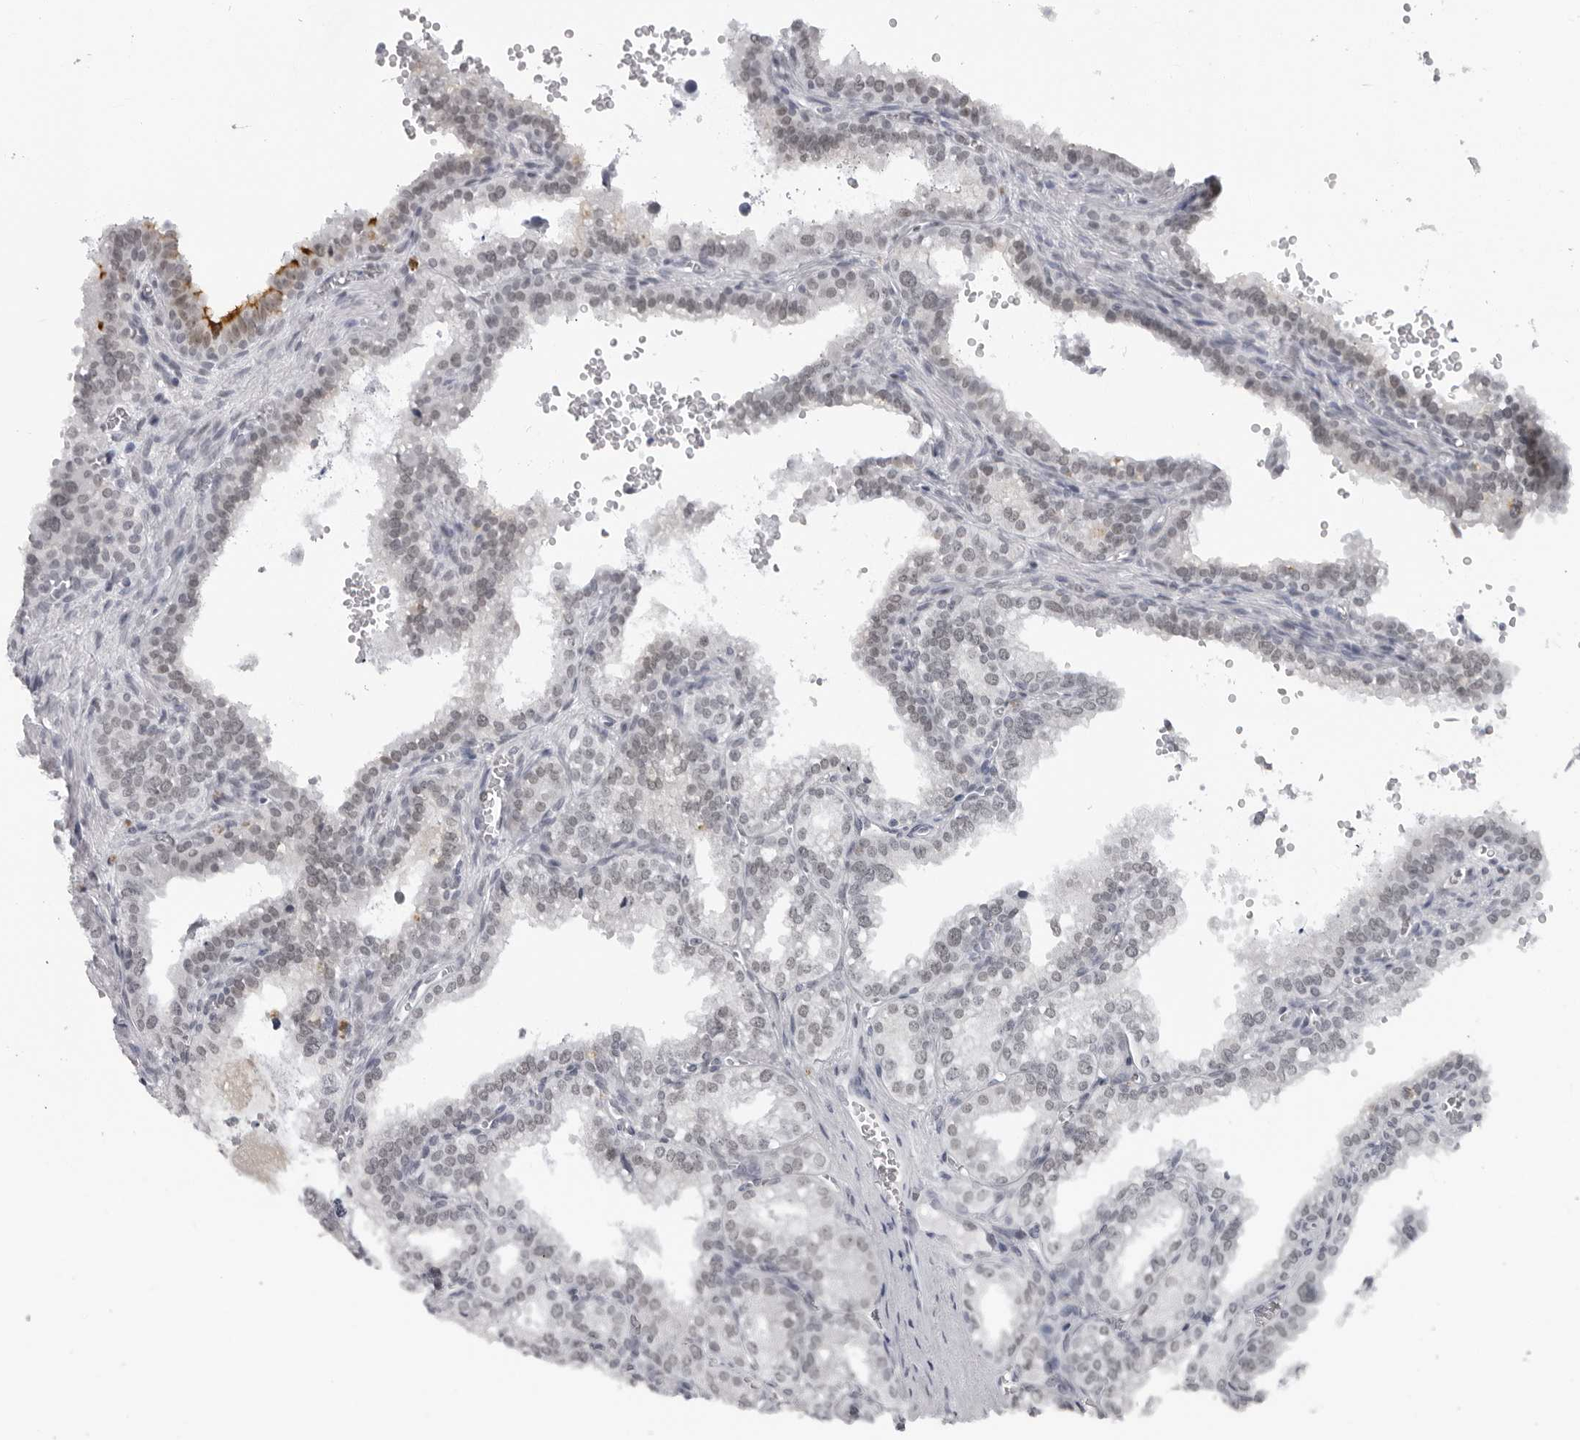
{"staining": {"intensity": "weak", "quantity": "25%-75%", "location": "nuclear"}, "tissue": "seminal vesicle", "cell_type": "Glandular cells", "image_type": "normal", "snomed": [{"axis": "morphology", "description": "Normal tissue, NOS"}, {"axis": "topography", "description": "Prostate"}, {"axis": "topography", "description": "Seminal veicle"}], "caption": "Immunohistochemistry photomicrograph of unremarkable seminal vesicle stained for a protein (brown), which exhibits low levels of weak nuclear positivity in about 25%-75% of glandular cells.", "gene": "ESPN", "patient": {"sex": "male", "age": 51}}